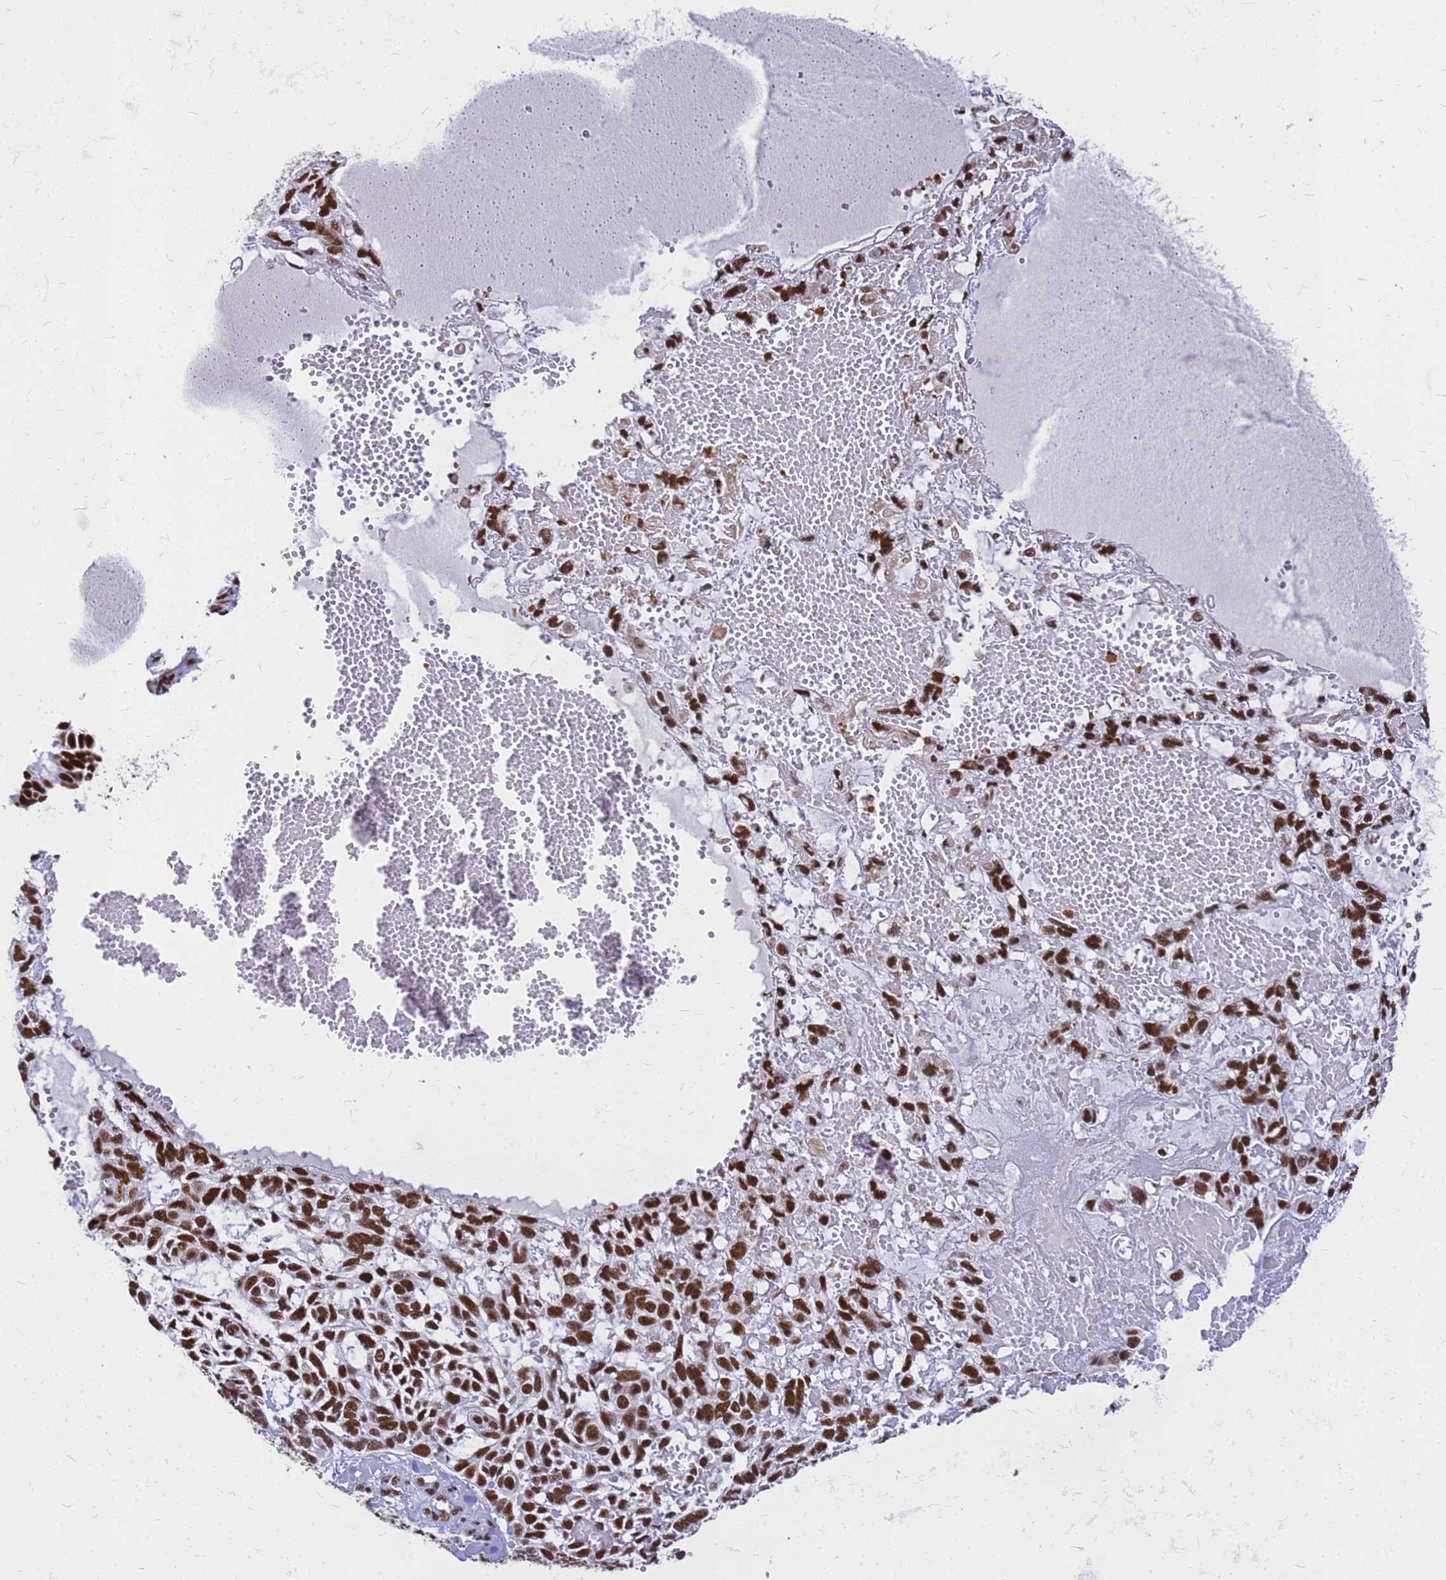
{"staining": {"intensity": "strong", "quantity": ">75%", "location": "nuclear"}, "tissue": "skin cancer", "cell_type": "Tumor cells", "image_type": "cancer", "snomed": [{"axis": "morphology", "description": "Basal cell carcinoma"}, {"axis": "topography", "description": "Skin"}], "caption": "Immunohistochemistry (IHC) micrograph of neoplastic tissue: human basal cell carcinoma (skin) stained using IHC displays high levels of strong protein expression localized specifically in the nuclear of tumor cells, appearing as a nuclear brown color.", "gene": "SART3", "patient": {"sex": "male", "age": 88}}